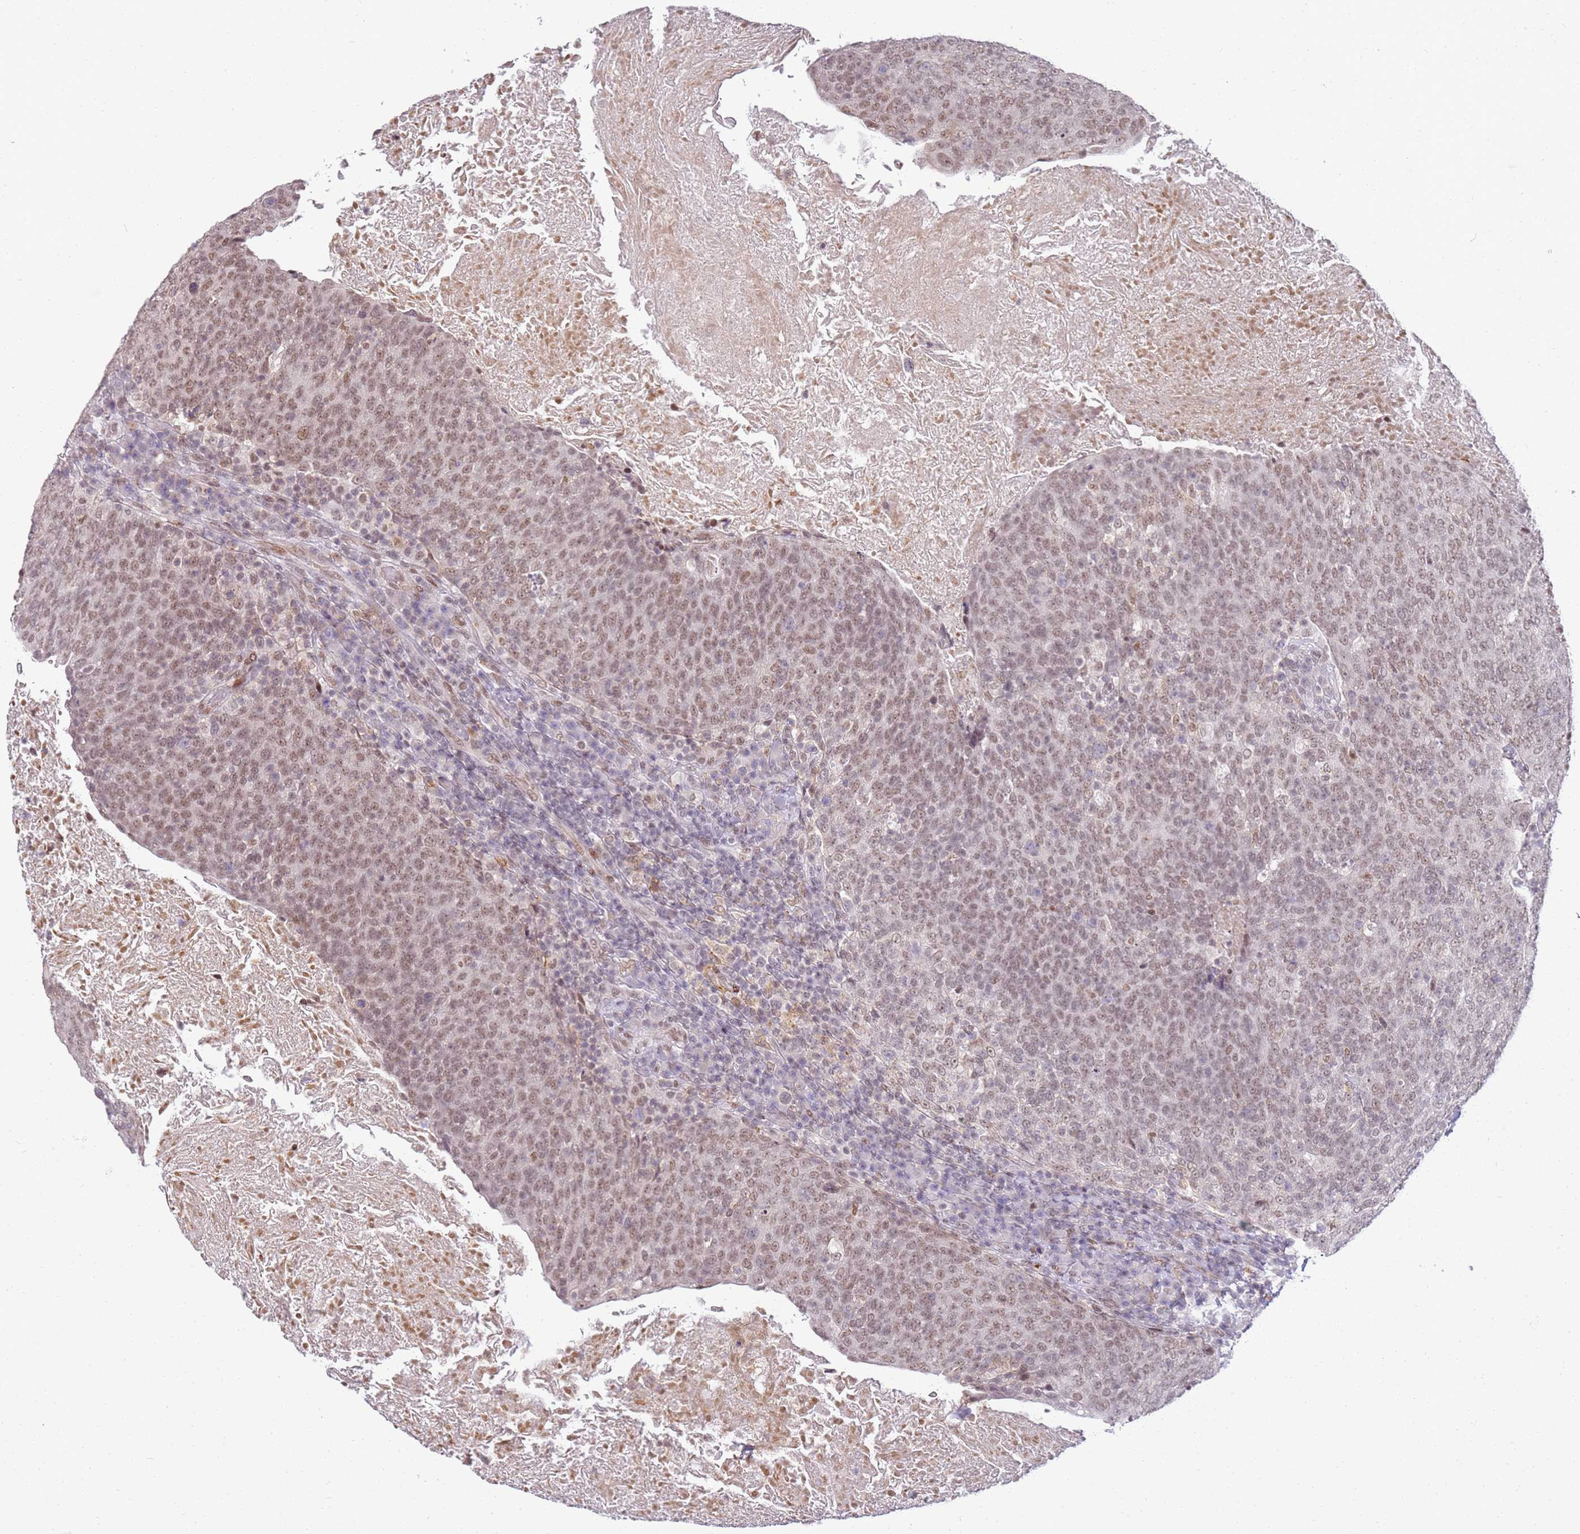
{"staining": {"intensity": "moderate", "quantity": ">75%", "location": "nuclear"}, "tissue": "head and neck cancer", "cell_type": "Tumor cells", "image_type": "cancer", "snomed": [{"axis": "morphology", "description": "Squamous cell carcinoma, NOS"}, {"axis": "morphology", "description": "Squamous cell carcinoma, metastatic, NOS"}, {"axis": "topography", "description": "Lymph node"}, {"axis": "topography", "description": "Head-Neck"}], "caption": "This is an image of IHC staining of metastatic squamous cell carcinoma (head and neck), which shows moderate staining in the nuclear of tumor cells.", "gene": "PHC2", "patient": {"sex": "male", "age": 62}}